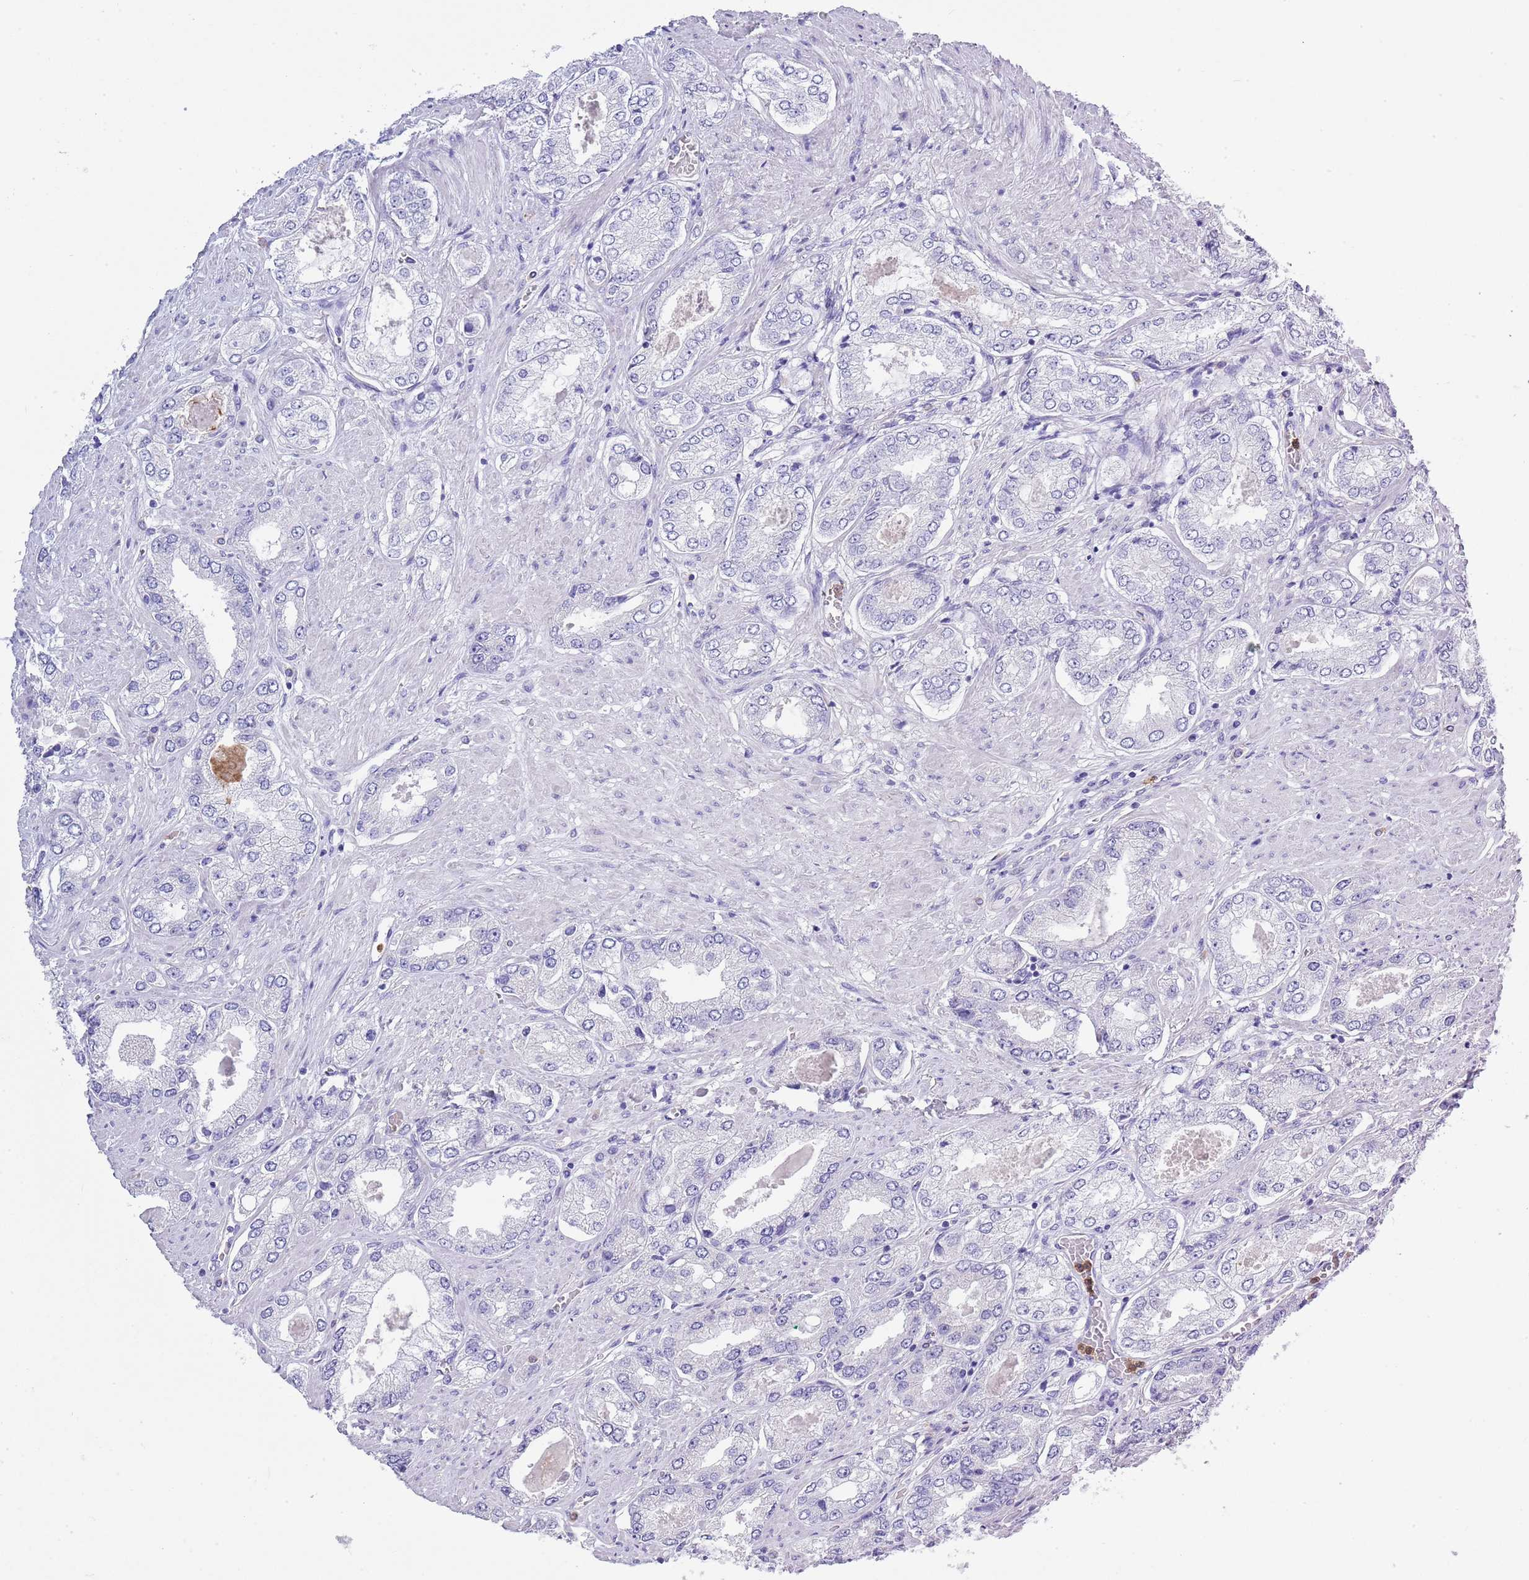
{"staining": {"intensity": "negative", "quantity": "none", "location": "none"}, "tissue": "prostate cancer", "cell_type": "Tumor cells", "image_type": "cancer", "snomed": [{"axis": "morphology", "description": "Adenocarcinoma, High grade"}, {"axis": "topography", "description": "Prostate"}], "caption": "Human prostate cancer (high-grade adenocarcinoma) stained for a protein using immunohistochemistry demonstrates no staining in tumor cells.", "gene": "ZFP2", "patient": {"sex": "male", "age": 68}}